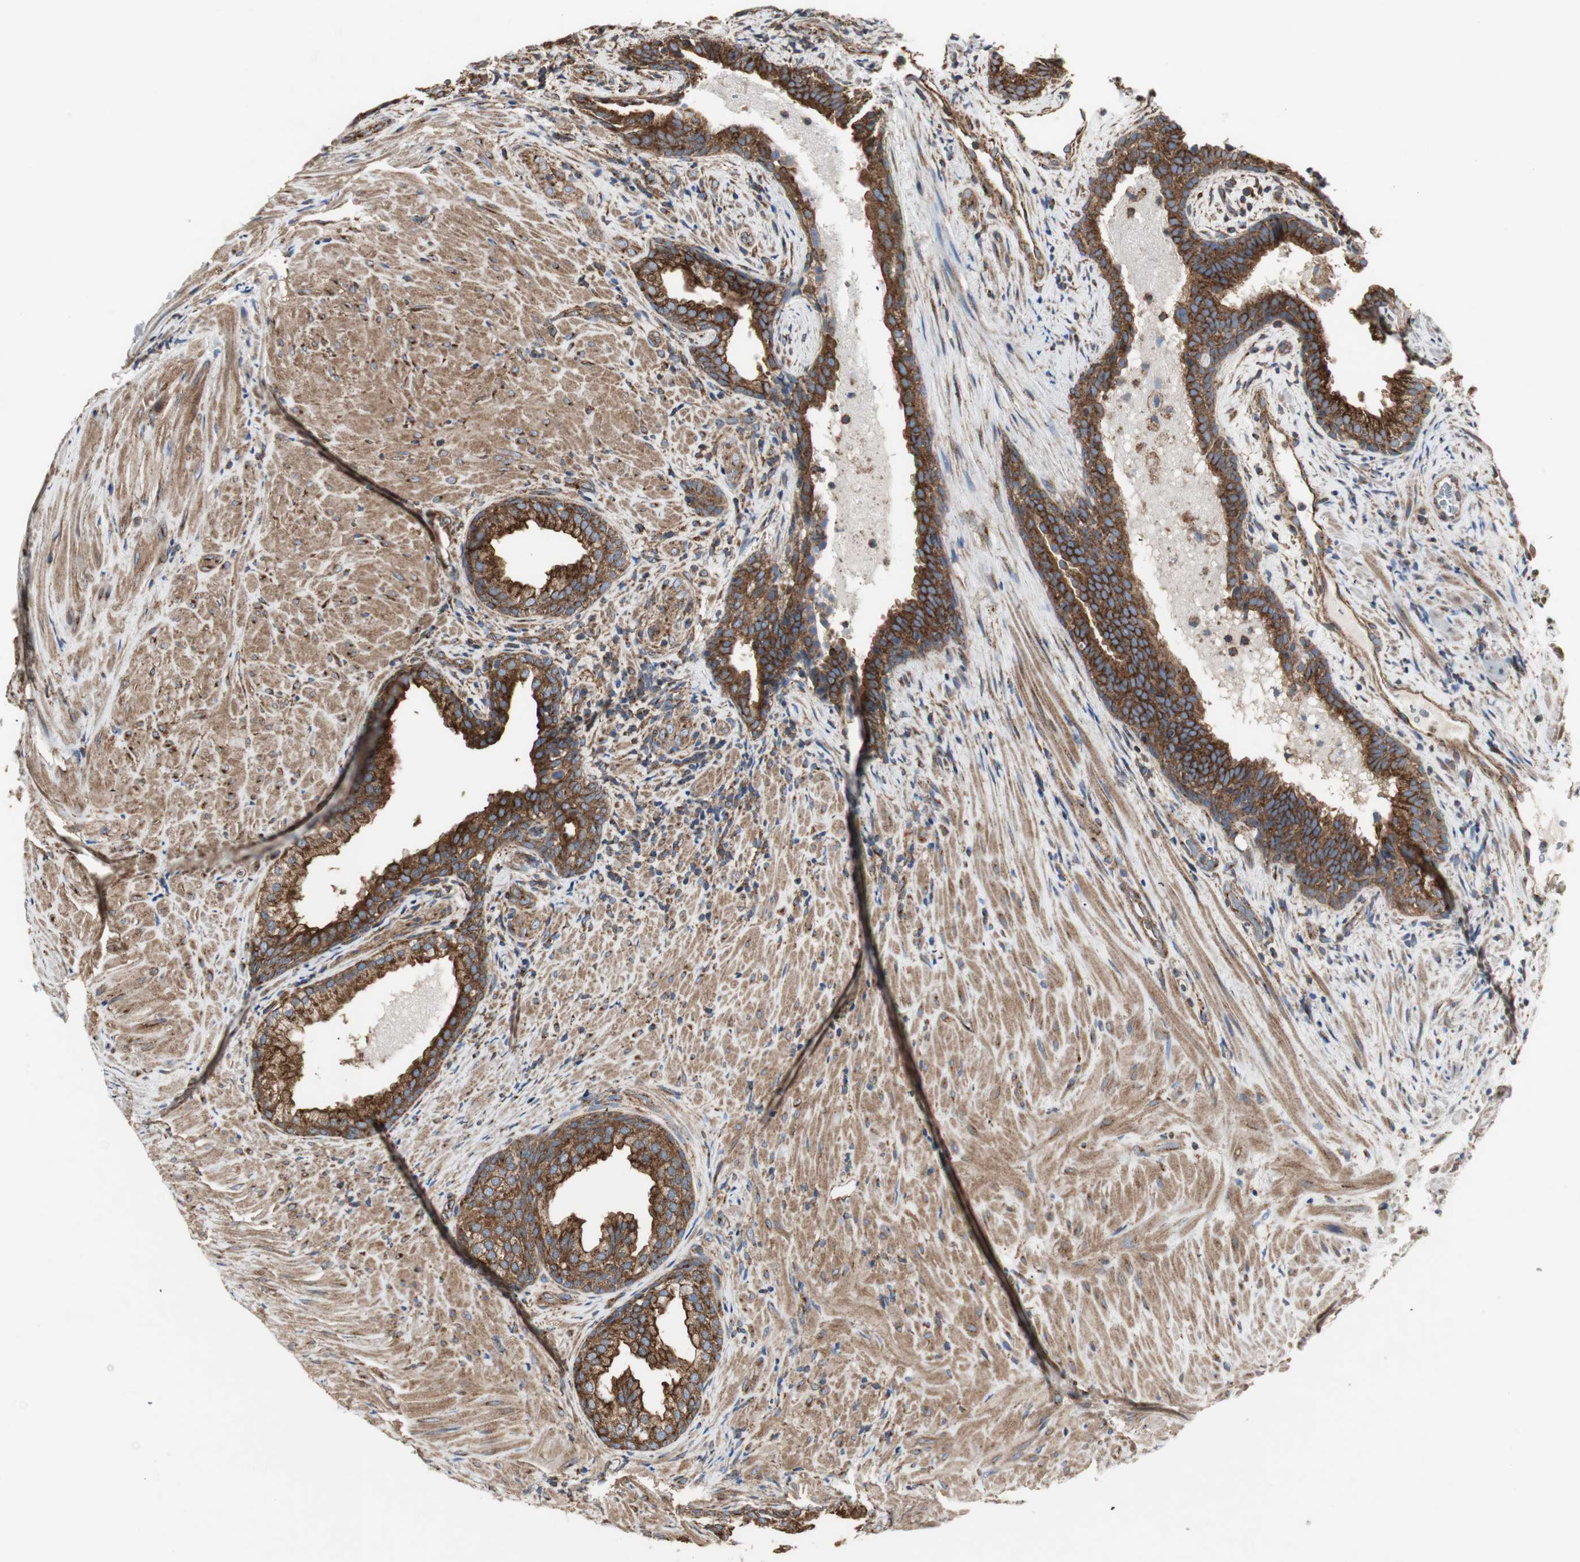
{"staining": {"intensity": "strong", "quantity": ">75%", "location": "cytoplasmic/membranous"}, "tissue": "prostate", "cell_type": "Glandular cells", "image_type": "normal", "snomed": [{"axis": "morphology", "description": "Normal tissue, NOS"}, {"axis": "topography", "description": "Prostate"}], "caption": "Prostate stained with DAB immunohistochemistry (IHC) displays high levels of strong cytoplasmic/membranous positivity in about >75% of glandular cells.", "gene": "H6PD", "patient": {"sex": "male", "age": 76}}